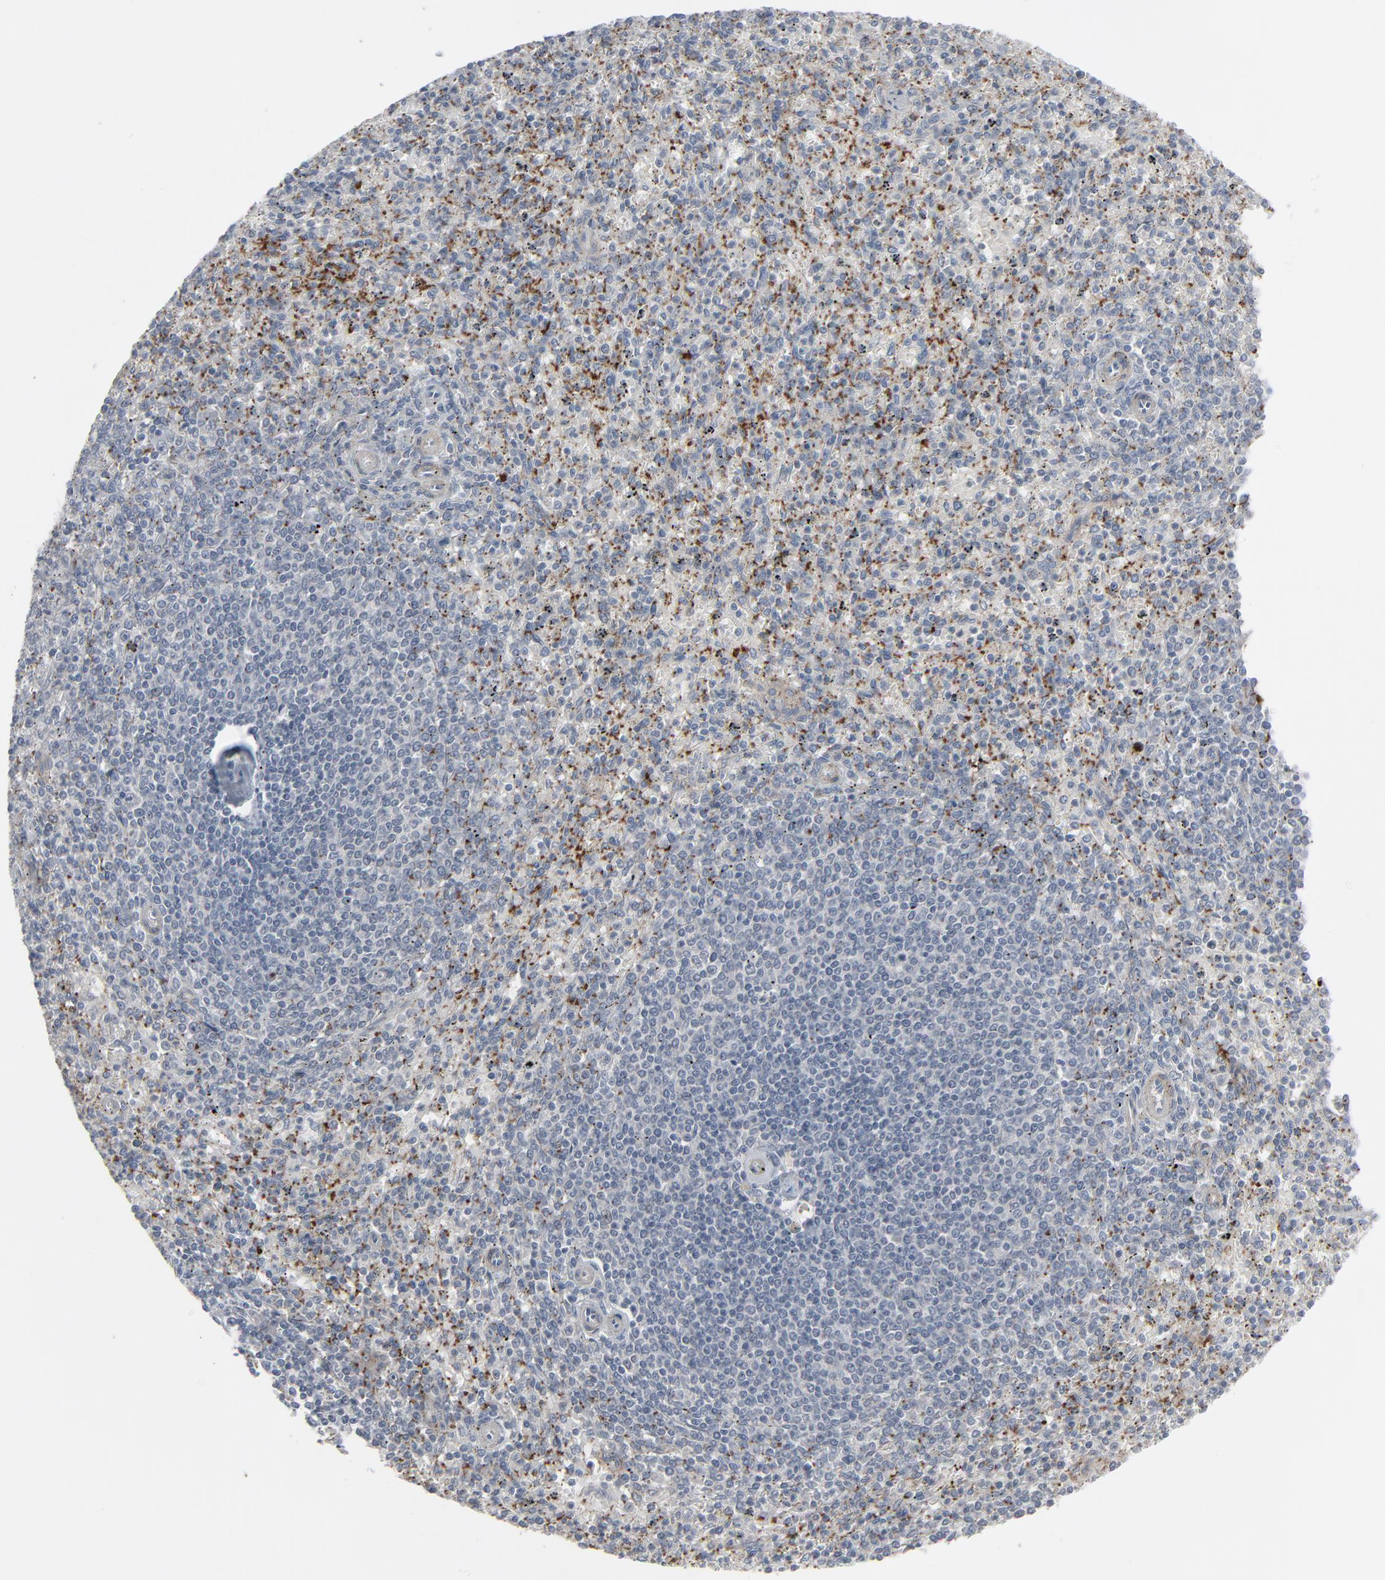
{"staining": {"intensity": "moderate", "quantity": "25%-75%", "location": "cytoplasmic/membranous"}, "tissue": "spleen", "cell_type": "Cells in red pulp", "image_type": "normal", "snomed": [{"axis": "morphology", "description": "Normal tissue, NOS"}, {"axis": "topography", "description": "Spleen"}], "caption": "Protein expression by immunohistochemistry reveals moderate cytoplasmic/membranous expression in approximately 25%-75% of cells in red pulp in benign spleen.", "gene": "NEUROD1", "patient": {"sex": "male", "age": 72}}